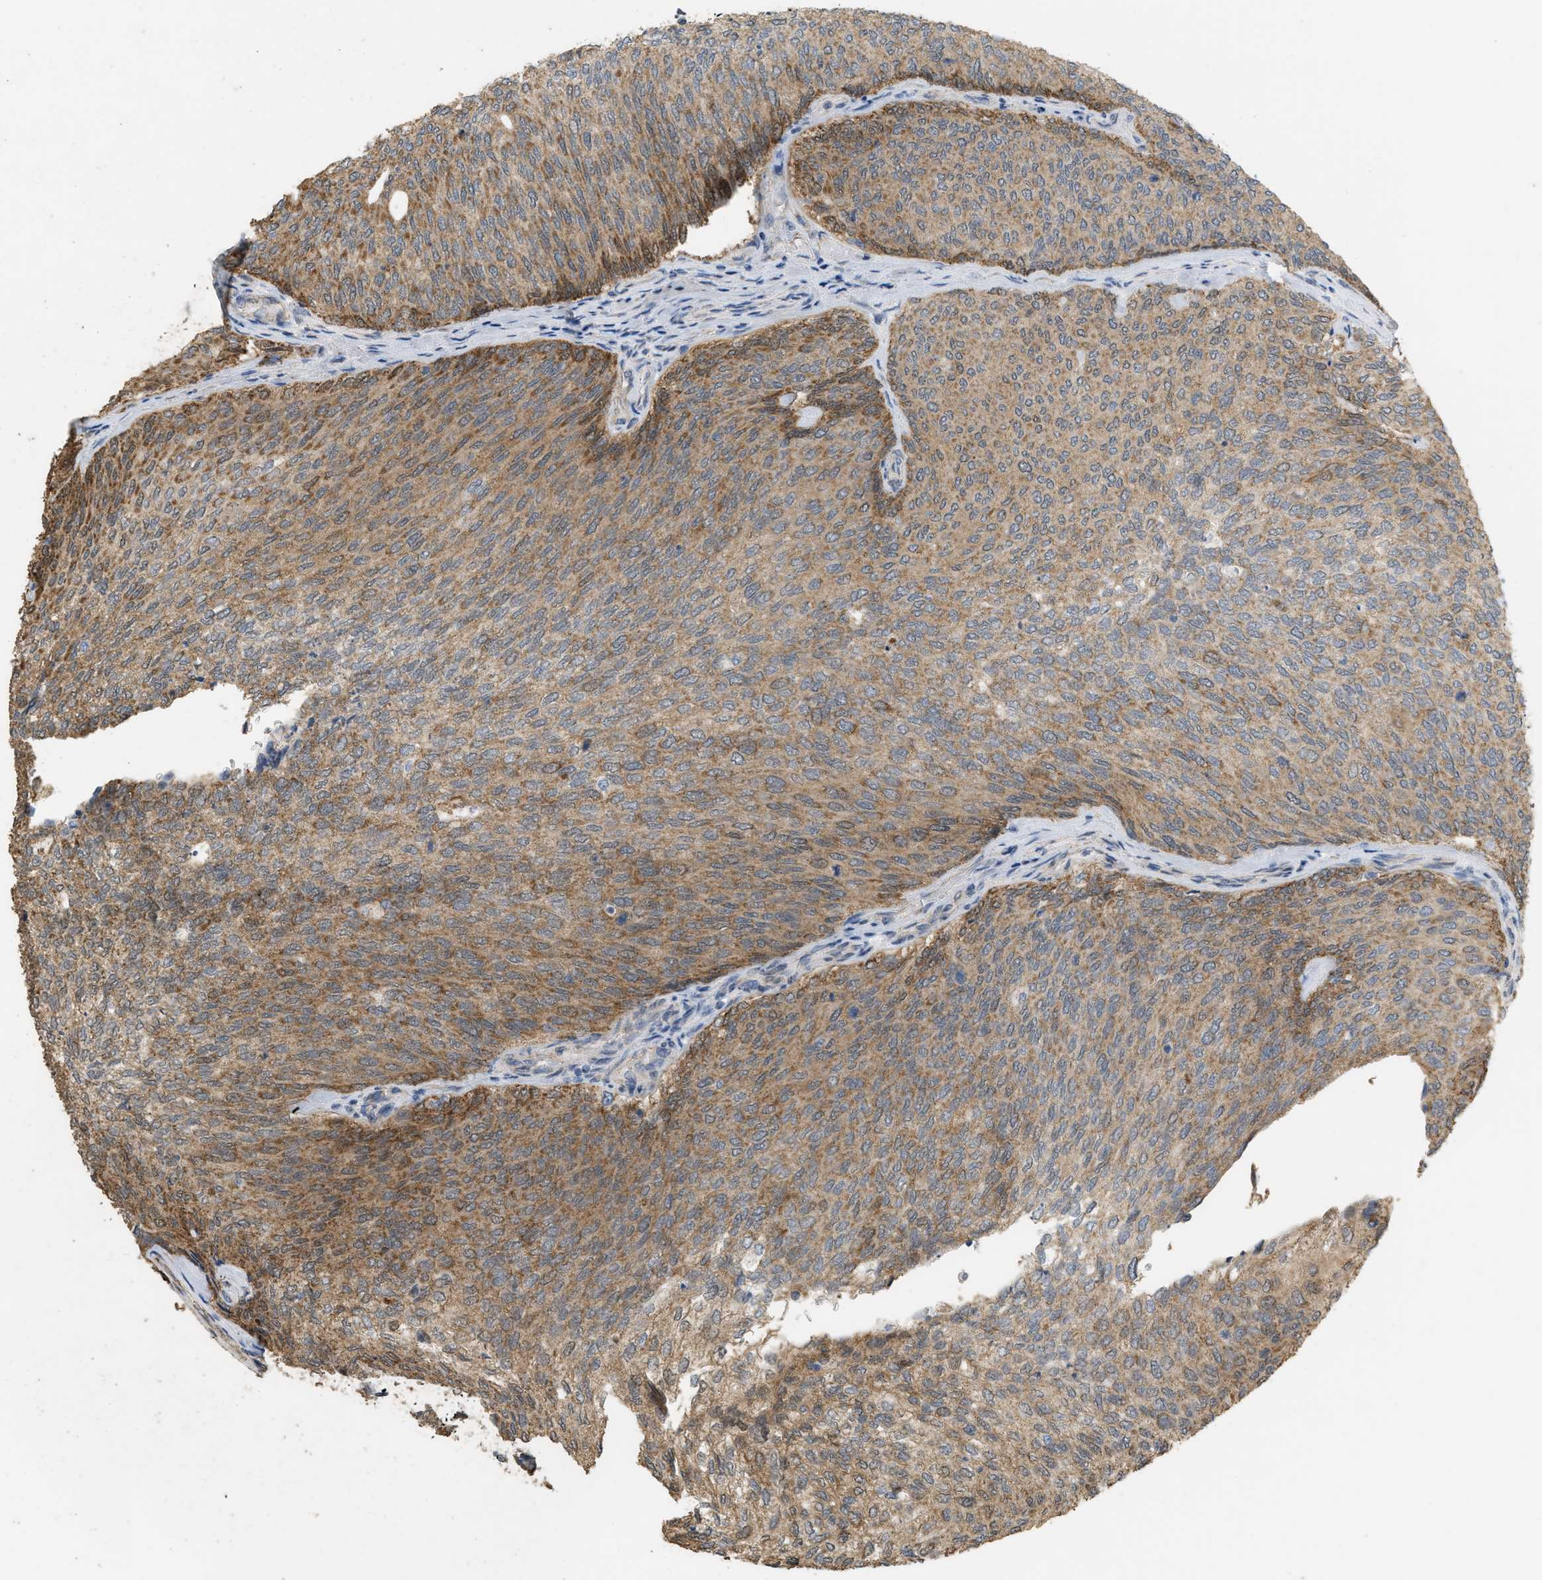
{"staining": {"intensity": "moderate", "quantity": ">75%", "location": "cytoplasmic/membranous"}, "tissue": "urothelial cancer", "cell_type": "Tumor cells", "image_type": "cancer", "snomed": [{"axis": "morphology", "description": "Urothelial carcinoma, Low grade"}, {"axis": "topography", "description": "Urinary bladder"}], "caption": "Low-grade urothelial carcinoma stained with DAB (3,3'-diaminobenzidine) IHC shows medium levels of moderate cytoplasmic/membranous positivity in approximately >75% of tumor cells.", "gene": "KCNA4", "patient": {"sex": "female", "age": 79}}